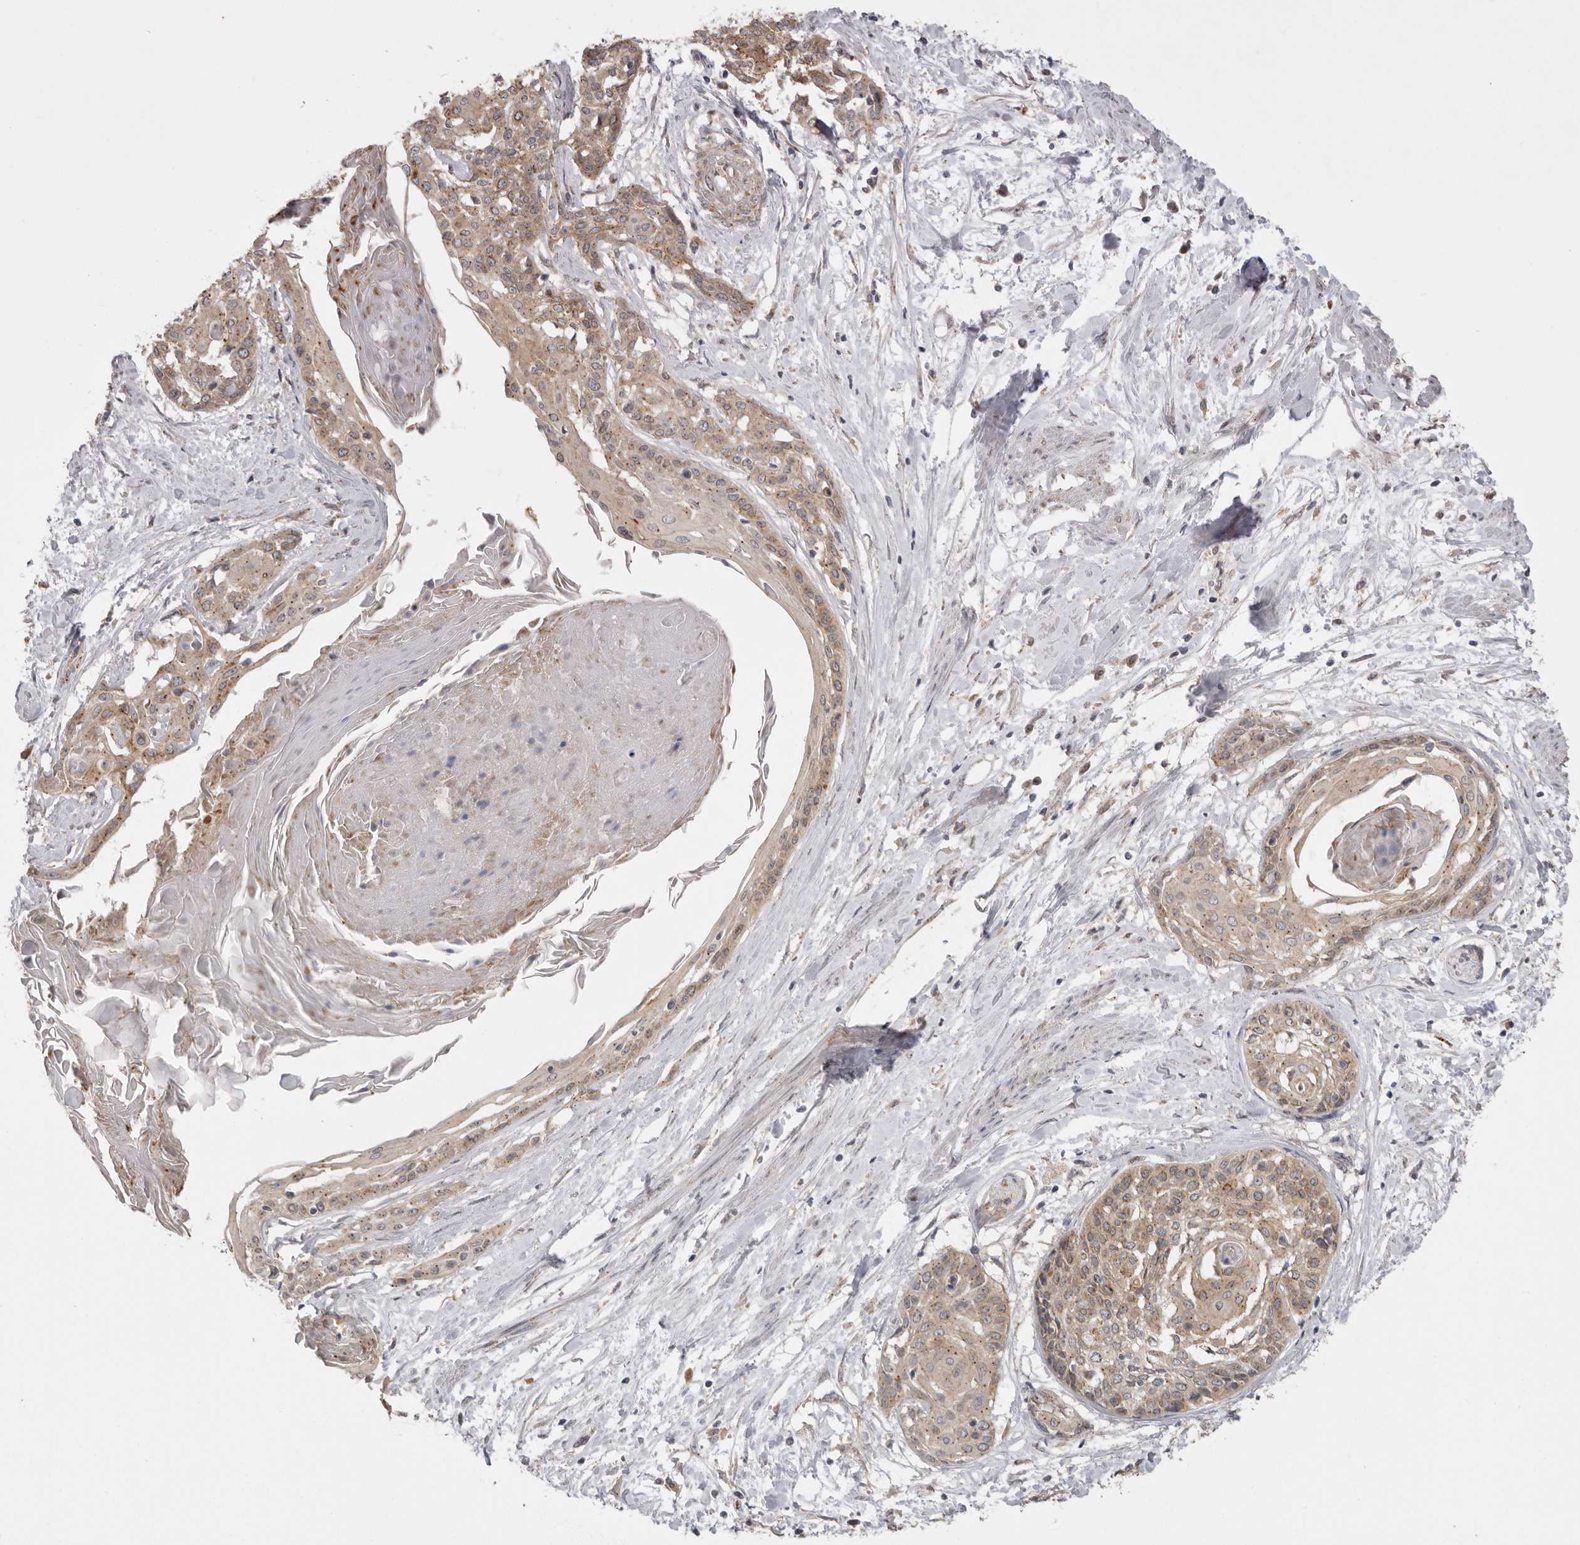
{"staining": {"intensity": "moderate", "quantity": ">75%", "location": "cytoplasmic/membranous"}, "tissue": "cervical cancer", "cell_type": "Tumor cells", "image_type": "cancer", "snomed": [{"axis": "morphology", "description": "Squamous cell carcinoma, NOS"}, {"axis": "topography", "description": "Cervix"}], "caption": "Squamous cell carcinoma (cervical) tissue demonstrates moderate cytoplasmic/membranous expression in about >75% of tumor cells (Brightfield microscopy of DAB IHC at high magnification).", "gene": "TLR3", "patient": {"sex": "female", "age": 57}}